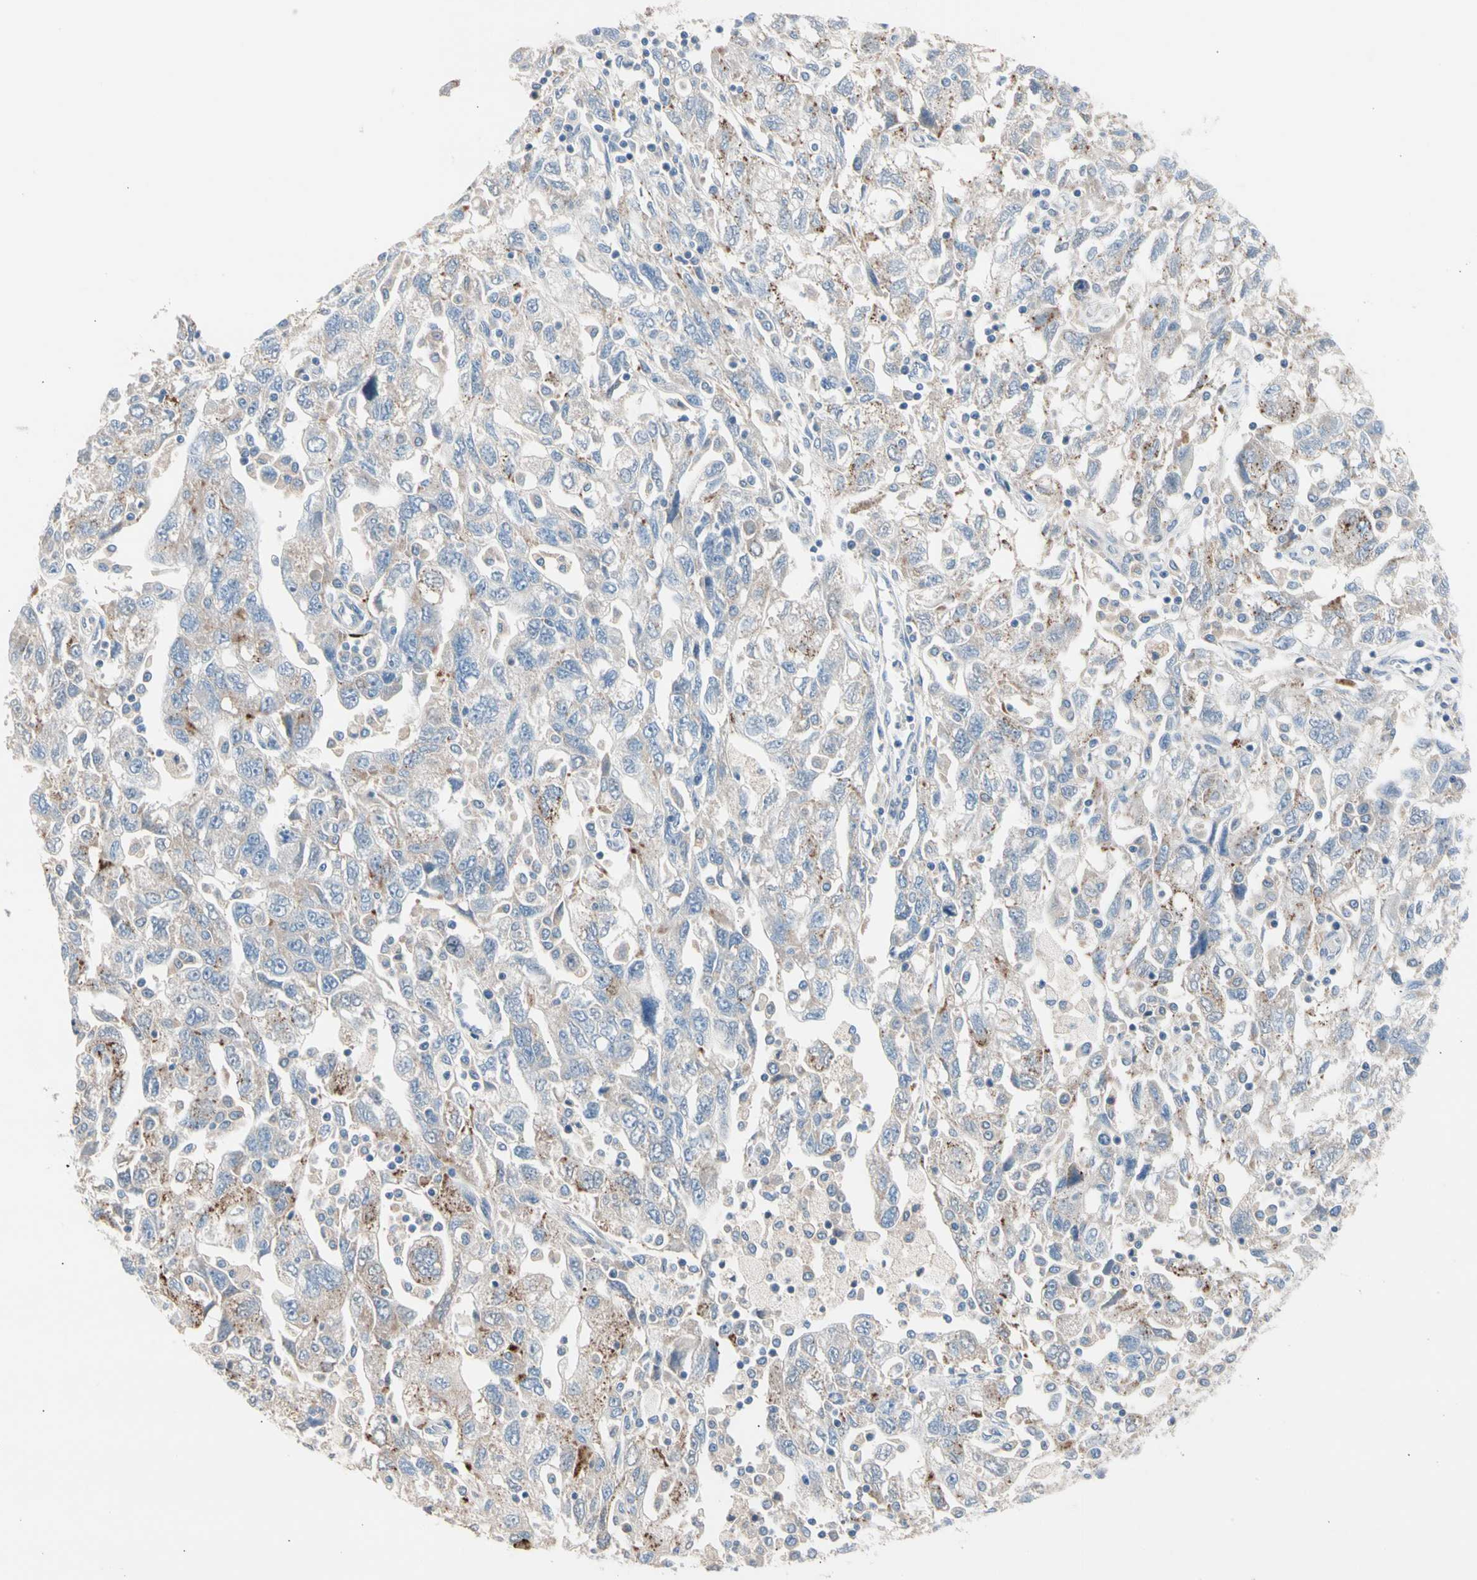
{"staining": {"intensity": "weak", "quantity": "25%-75%", "location": "cytoplasmic/membranous"}, "tissue": "ovarian cancer", "cell_type": "Tumor cells", "image_type": "cancer", "snomed": [{"axis": "morphology", "description": "Carcinoma, NOS"}, {"axis": "morphology", "description": "Cystadenocarcinoma, serous, NOS"}, {"axis": "topography", "description": "Ovary"}], "caption": "Protein staining of serous cystadenocarcinoma (ovarian) tissue exhibits weak cytoplasmic/membranous positivity in about 25%-75% of tumor cells.", "gene": "CASQ1", "patient": {"sex": "female", "age": 69}}